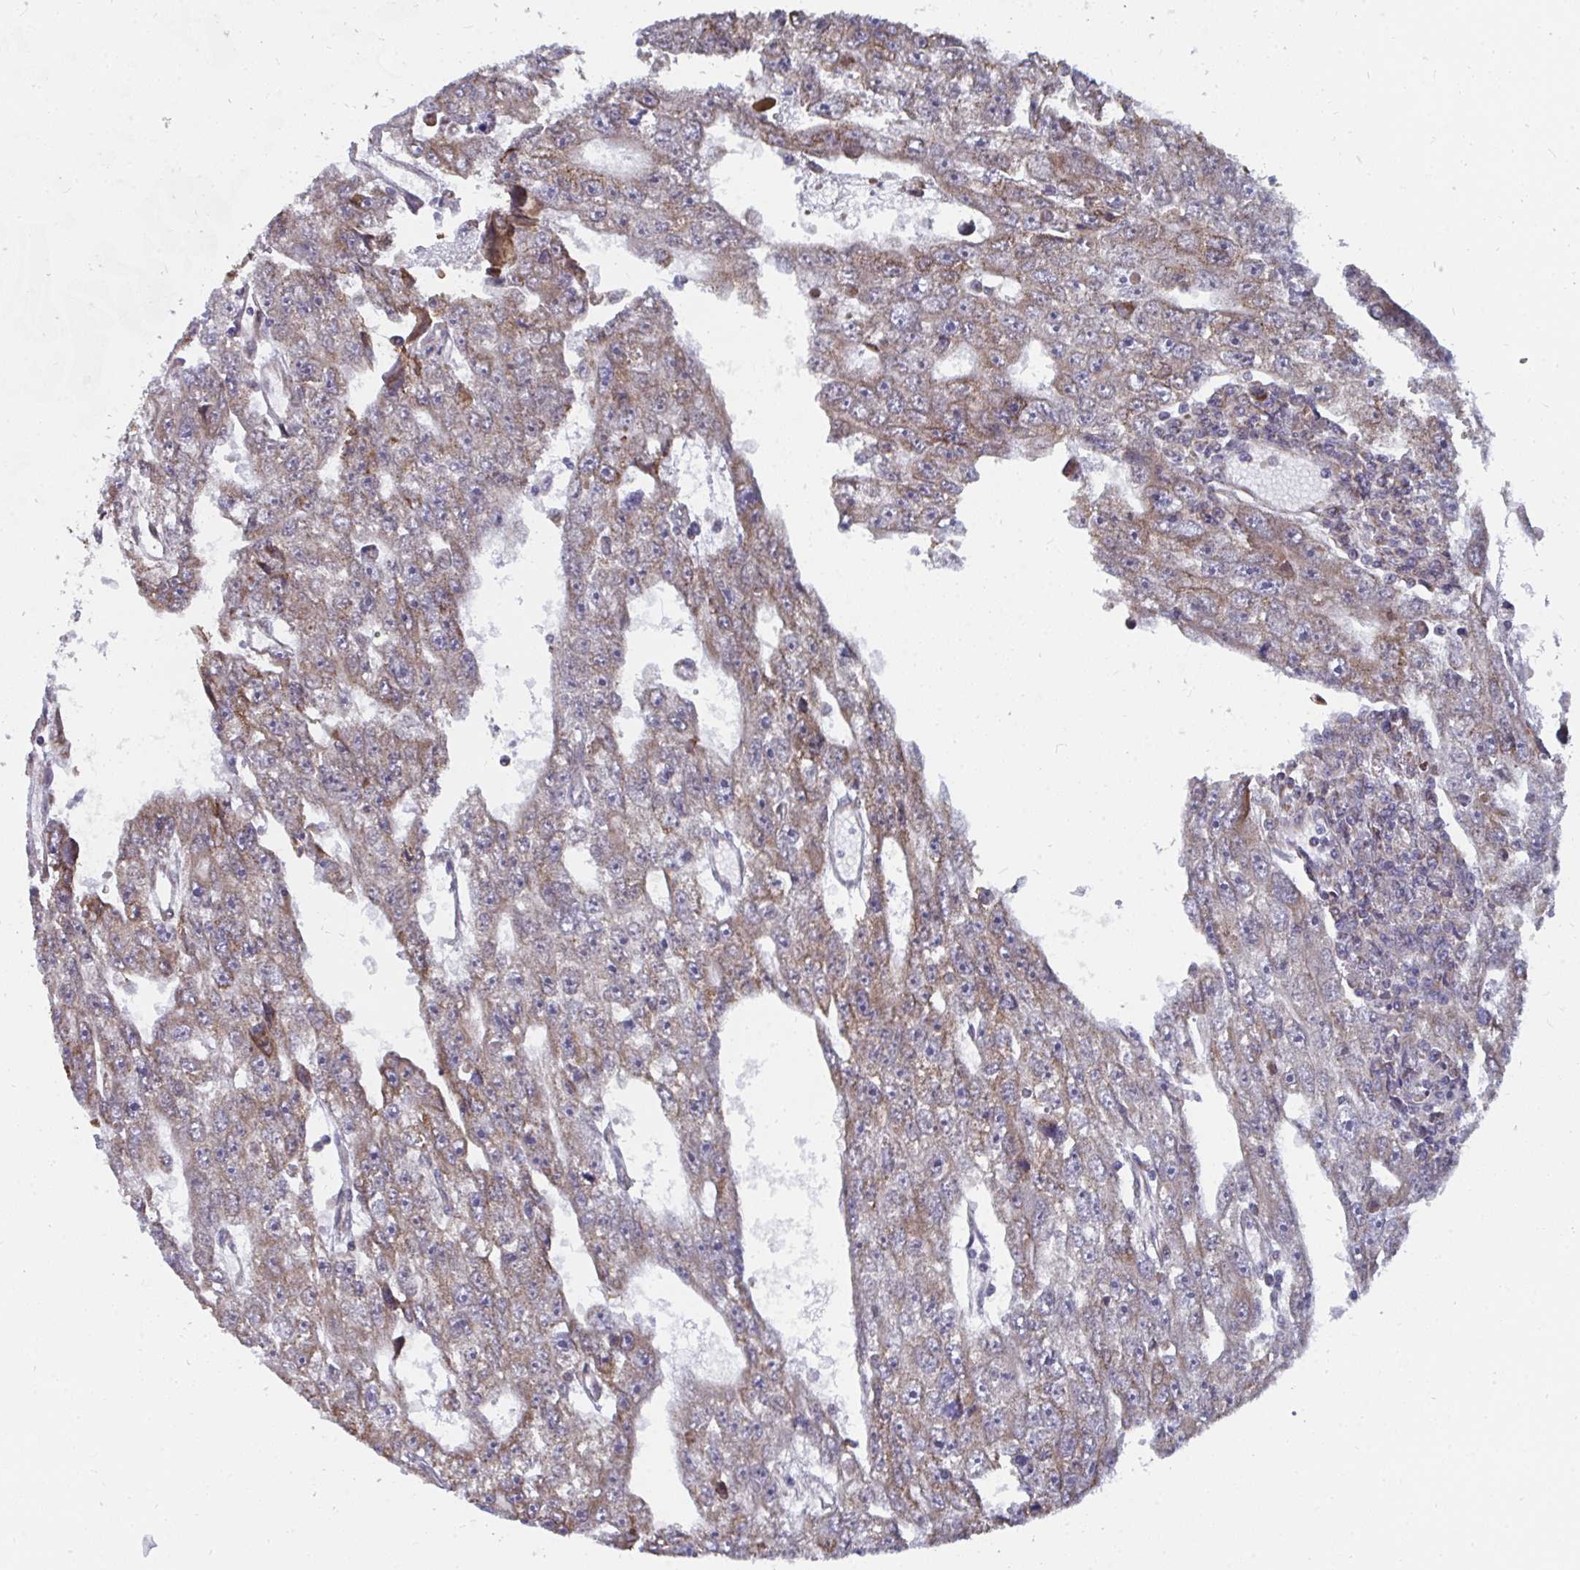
{"staining": {"intensity": "moderate", "quantity": ">75%", "location": "cytoplasmic/membranous"}, "tissue": "testis cancer", "cell_type": "Tumor cells", "image_type": "cancer", "snomed": [{"axis": "morphology", "description": "Carcinoma, Embryonal, NOS"}, {"axis": "topography", "description": "Testis"}], "caption": "This histopathology image reveals testis cancer stained with immunohistochemistry to label a protein in brown. The cytoplasmic/membranous of tumor cells show moderate positivity for the protein. Nuclei are counter-stained blue.", "gene": "ELAVL1", "patient": {"sex": "male", "age": 20}}